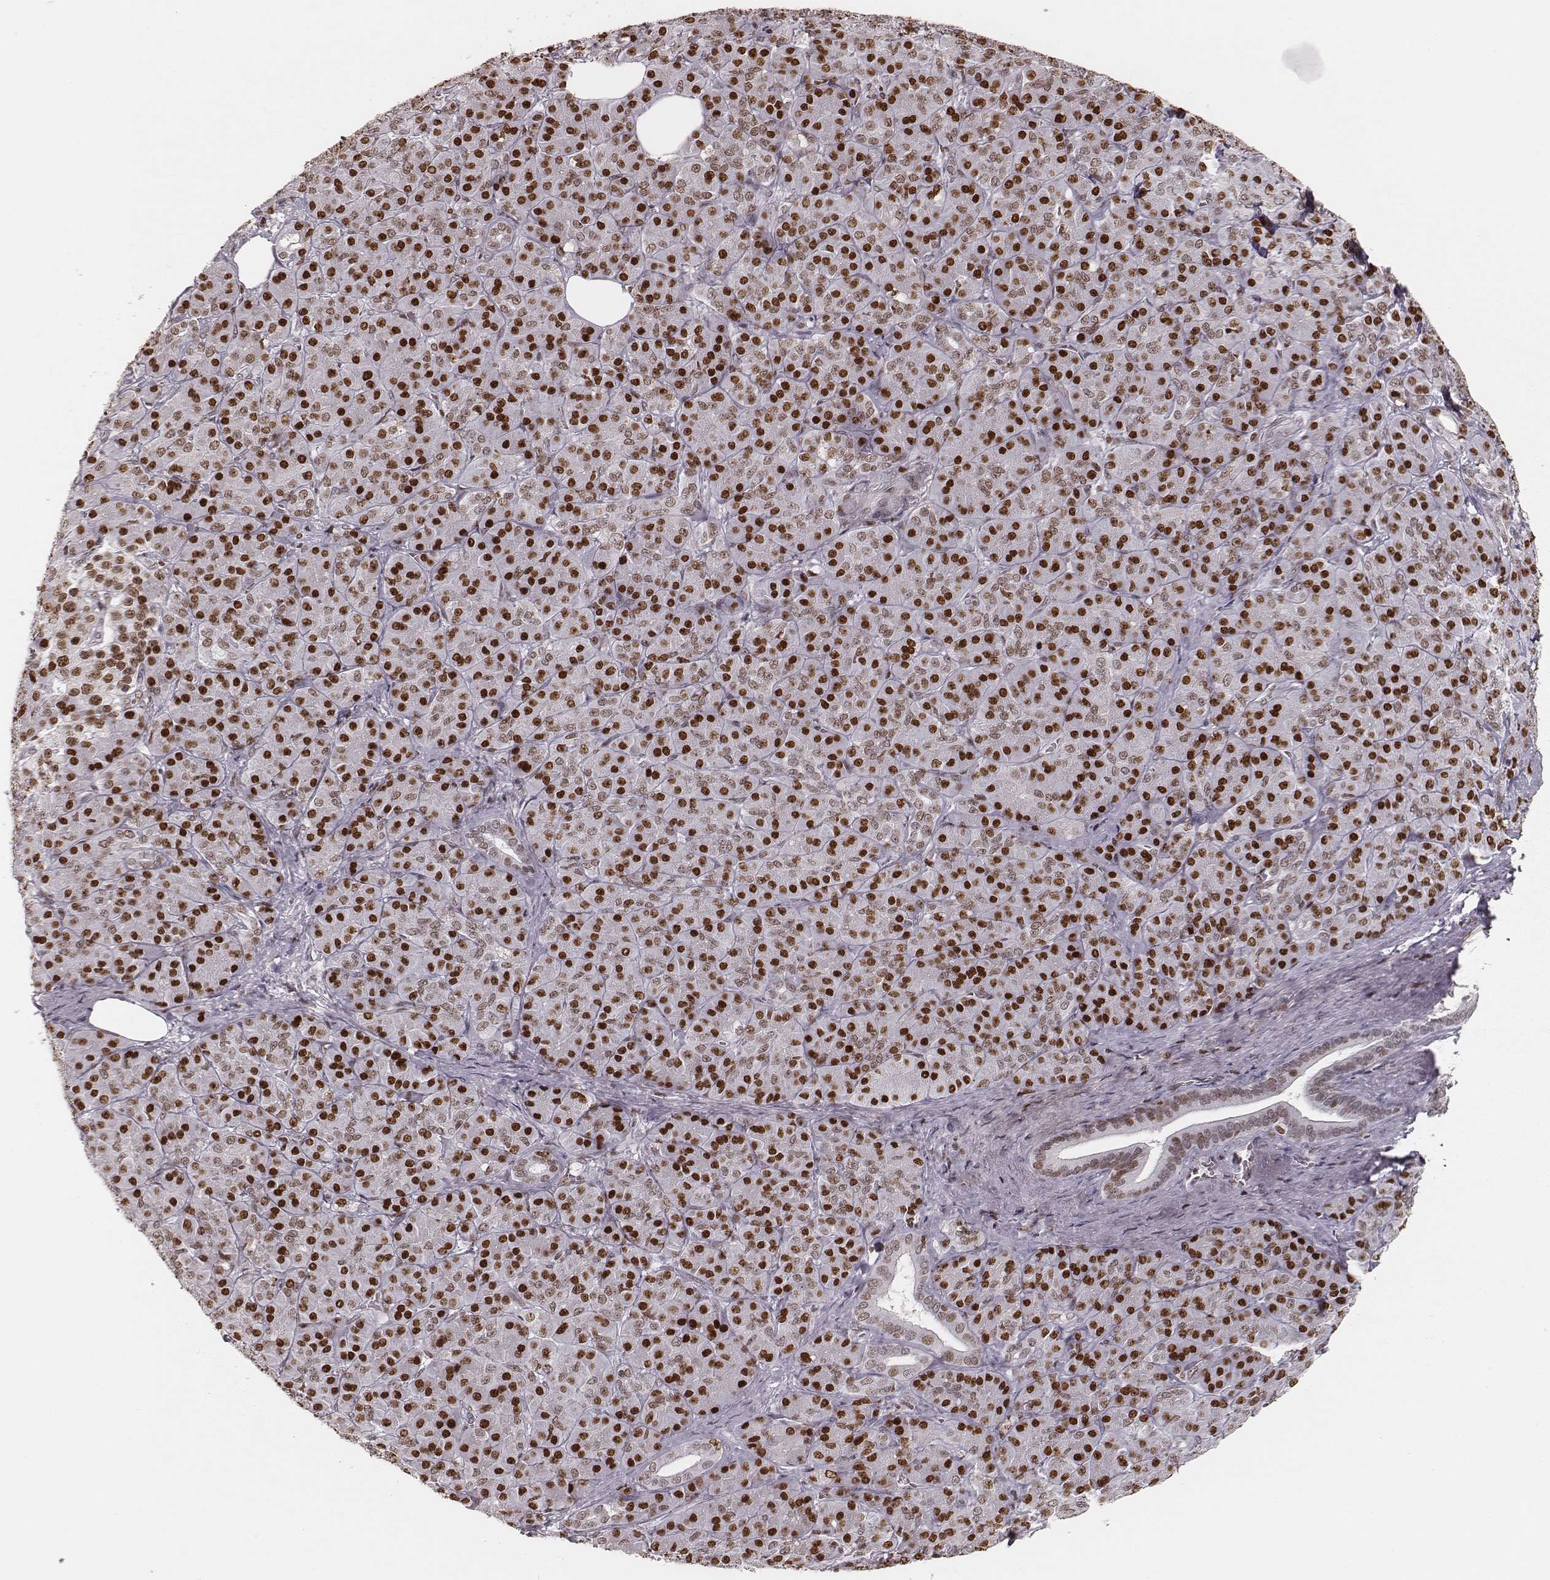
{"staining": {"intensity": "strong", "quantity": ">75%", "location": "nuclear"}, "tissue": "pancreatic cancer", "cell_type": "Tumor cells", "image_type": "cancer", "snomed": [{"axis": "morphology", "description": "Normal tissue, NOS"}, {"axis": "morphology", "description": "Inflammation, NOS"}, {"axis": "morphology", "description": "Adenocarcinoma, NOS"}, {"axis": "topography", "description": "Pancreas"}], "caption": "Immunohistochemistry (DAB (3,3'-diaminobenzidine)) staining of human pancreatic adenocarcinoma shows strong nuclear protein staining in approximately >75% of tumor cells.", "gene": "PARP1", "patient": {"sex": "male", "age": 57}}